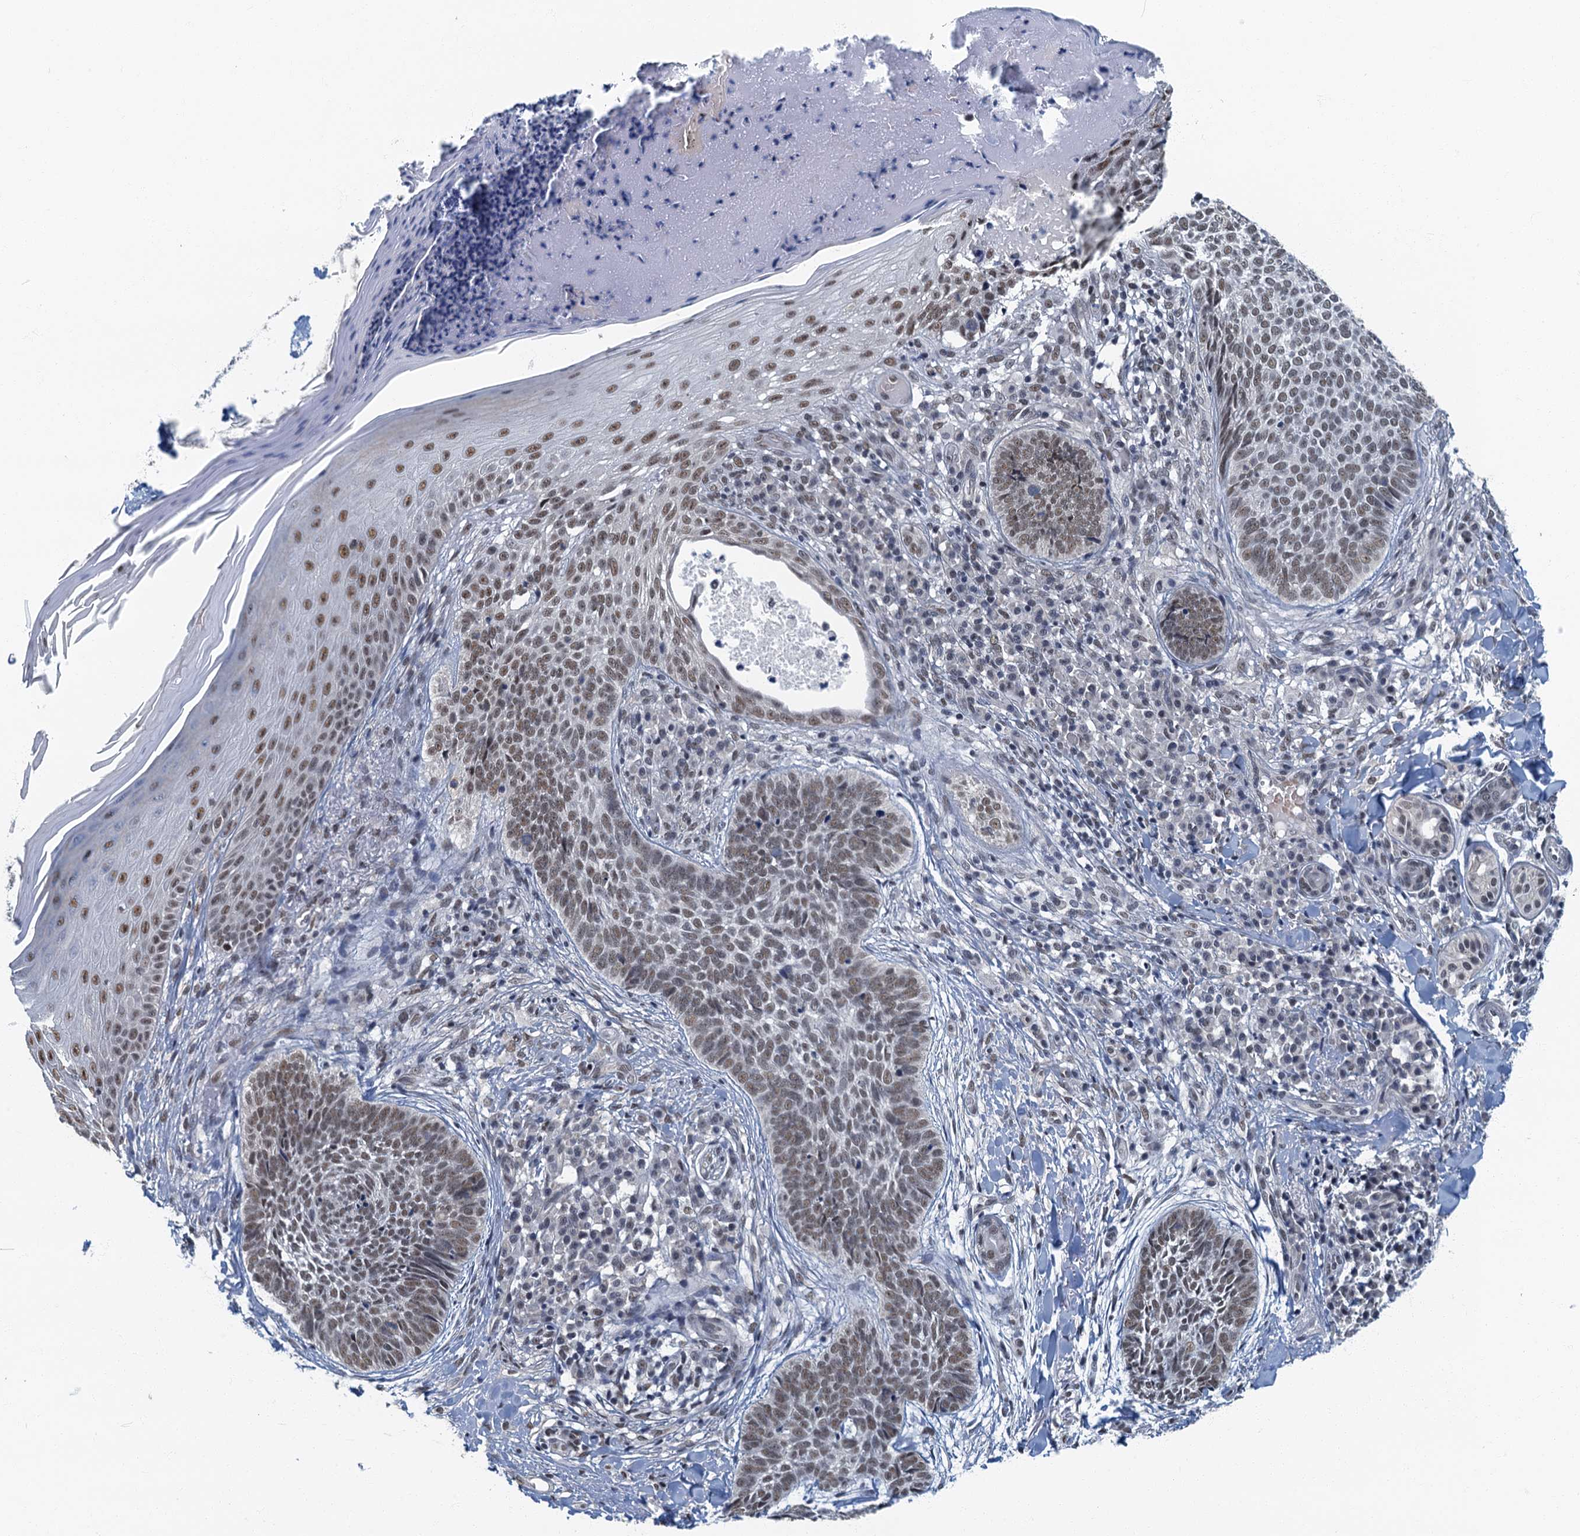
{"staining": {"intensity": "moderate", "quantity": ">75%", "location": "nuclear"}, "tissue": "skin cancer", "cell_type": "Tumor cells", "image_type": "cancer", "snomed": [{"axis": "morphology", "description": "Basal cell carcinoma"}, {"axis": "topography", "description": "Skin"}], "caption": "Moderate nuclear protein staining is present in approximately >75% of tumor cells in skin cancer.", "gene": "GADL1", "patient": {"sex": "female", "age": 61}}